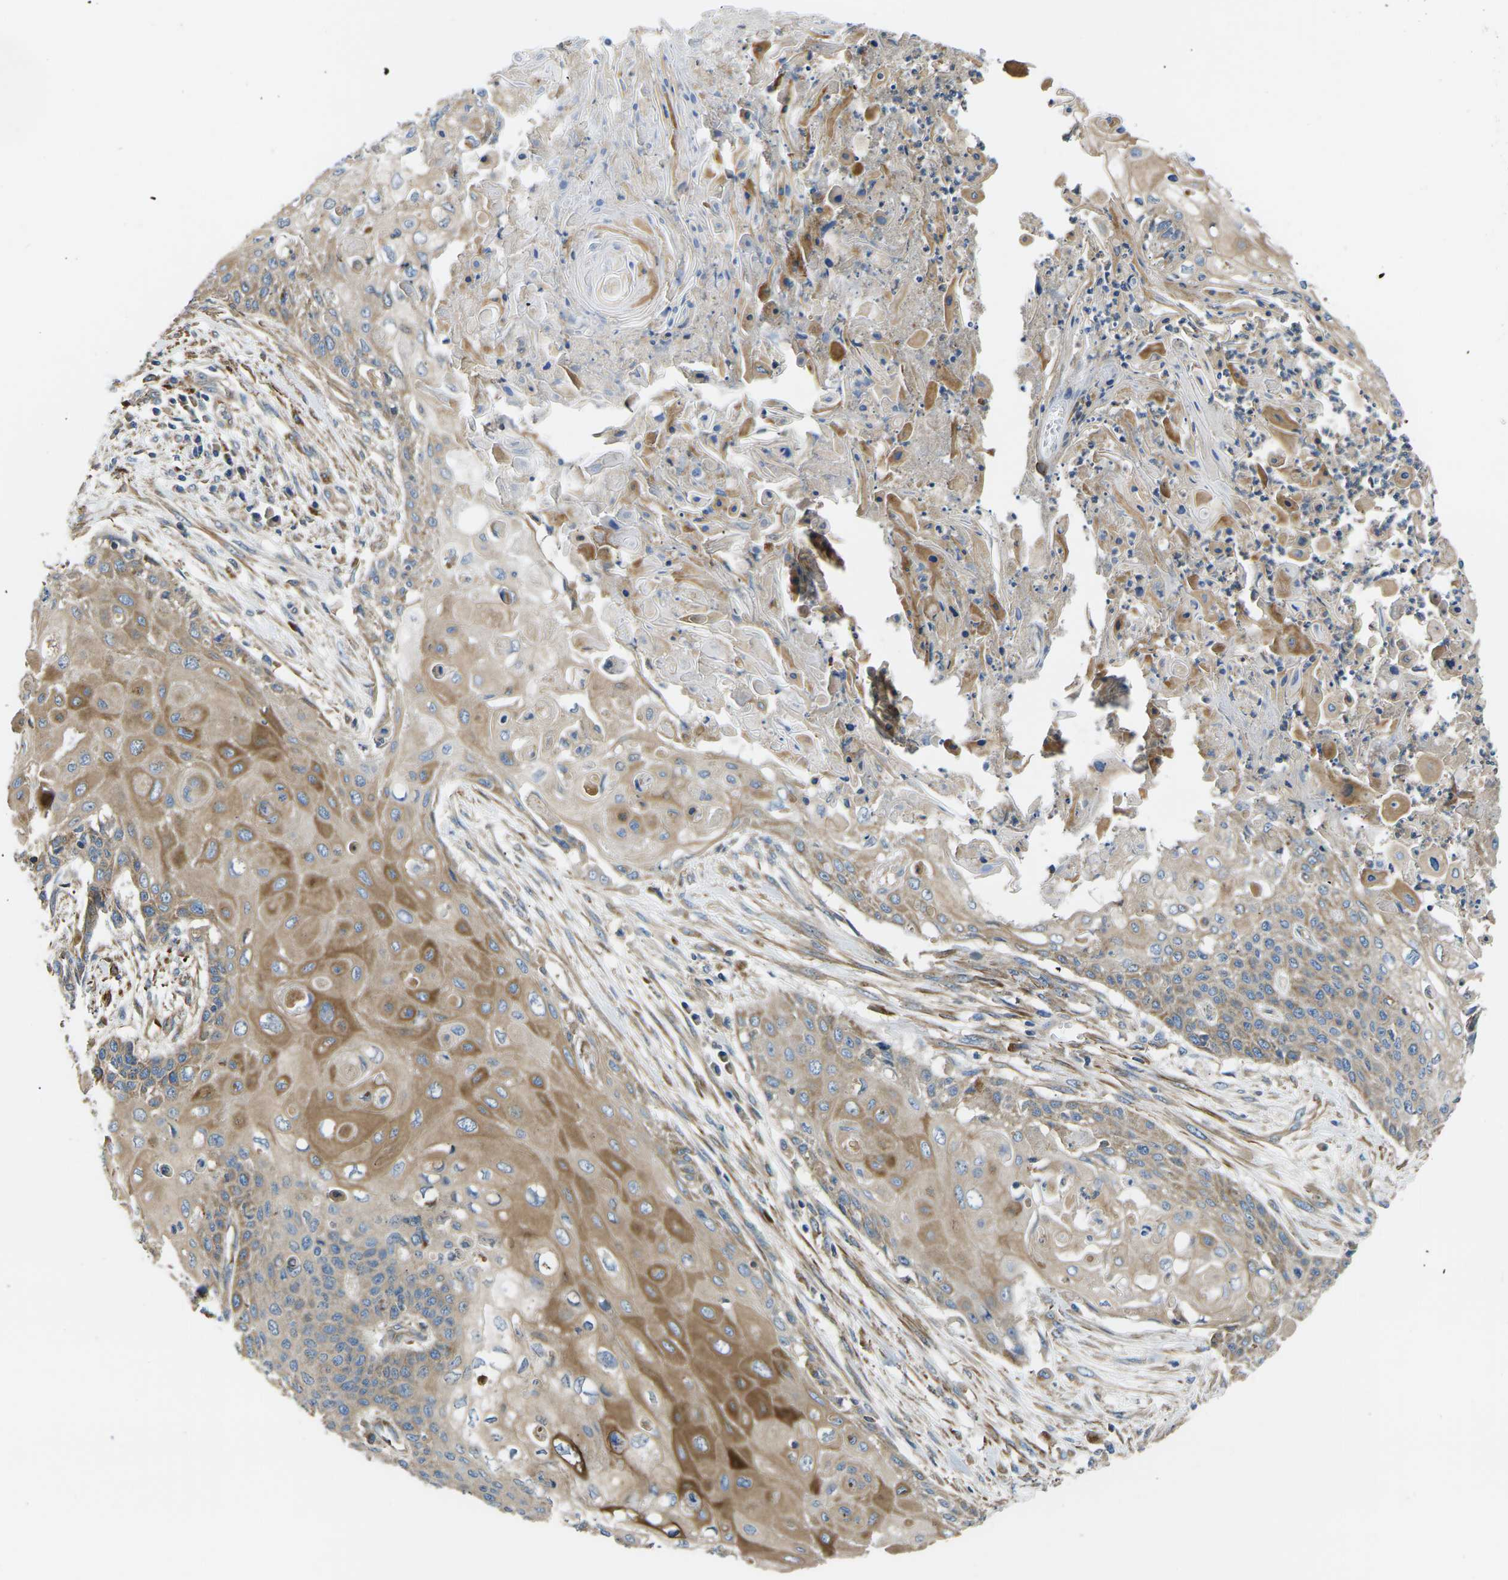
{"staining": {"intensity": "moderate", "quantity": ">75%", "location": "cytoplasmic/membranous"}, "tissue": "cervical cancer", "cell_type": "Tumor cells", "image_type": "cancer", "snomed": [{"axis": "morphology", "description": "Squamous cell carcinoma, NOS"}, {"axis": "topography", "description": "Cervix"}], "caption": "Moderate cytoplasmic/membranous staining for a protein is present in about >75% of tumor cells of cervical squamous cell carcinoma using immunohistochemistry.", "gene": "KCNJ15", "patient": {"sex": "female", "age": 39}}